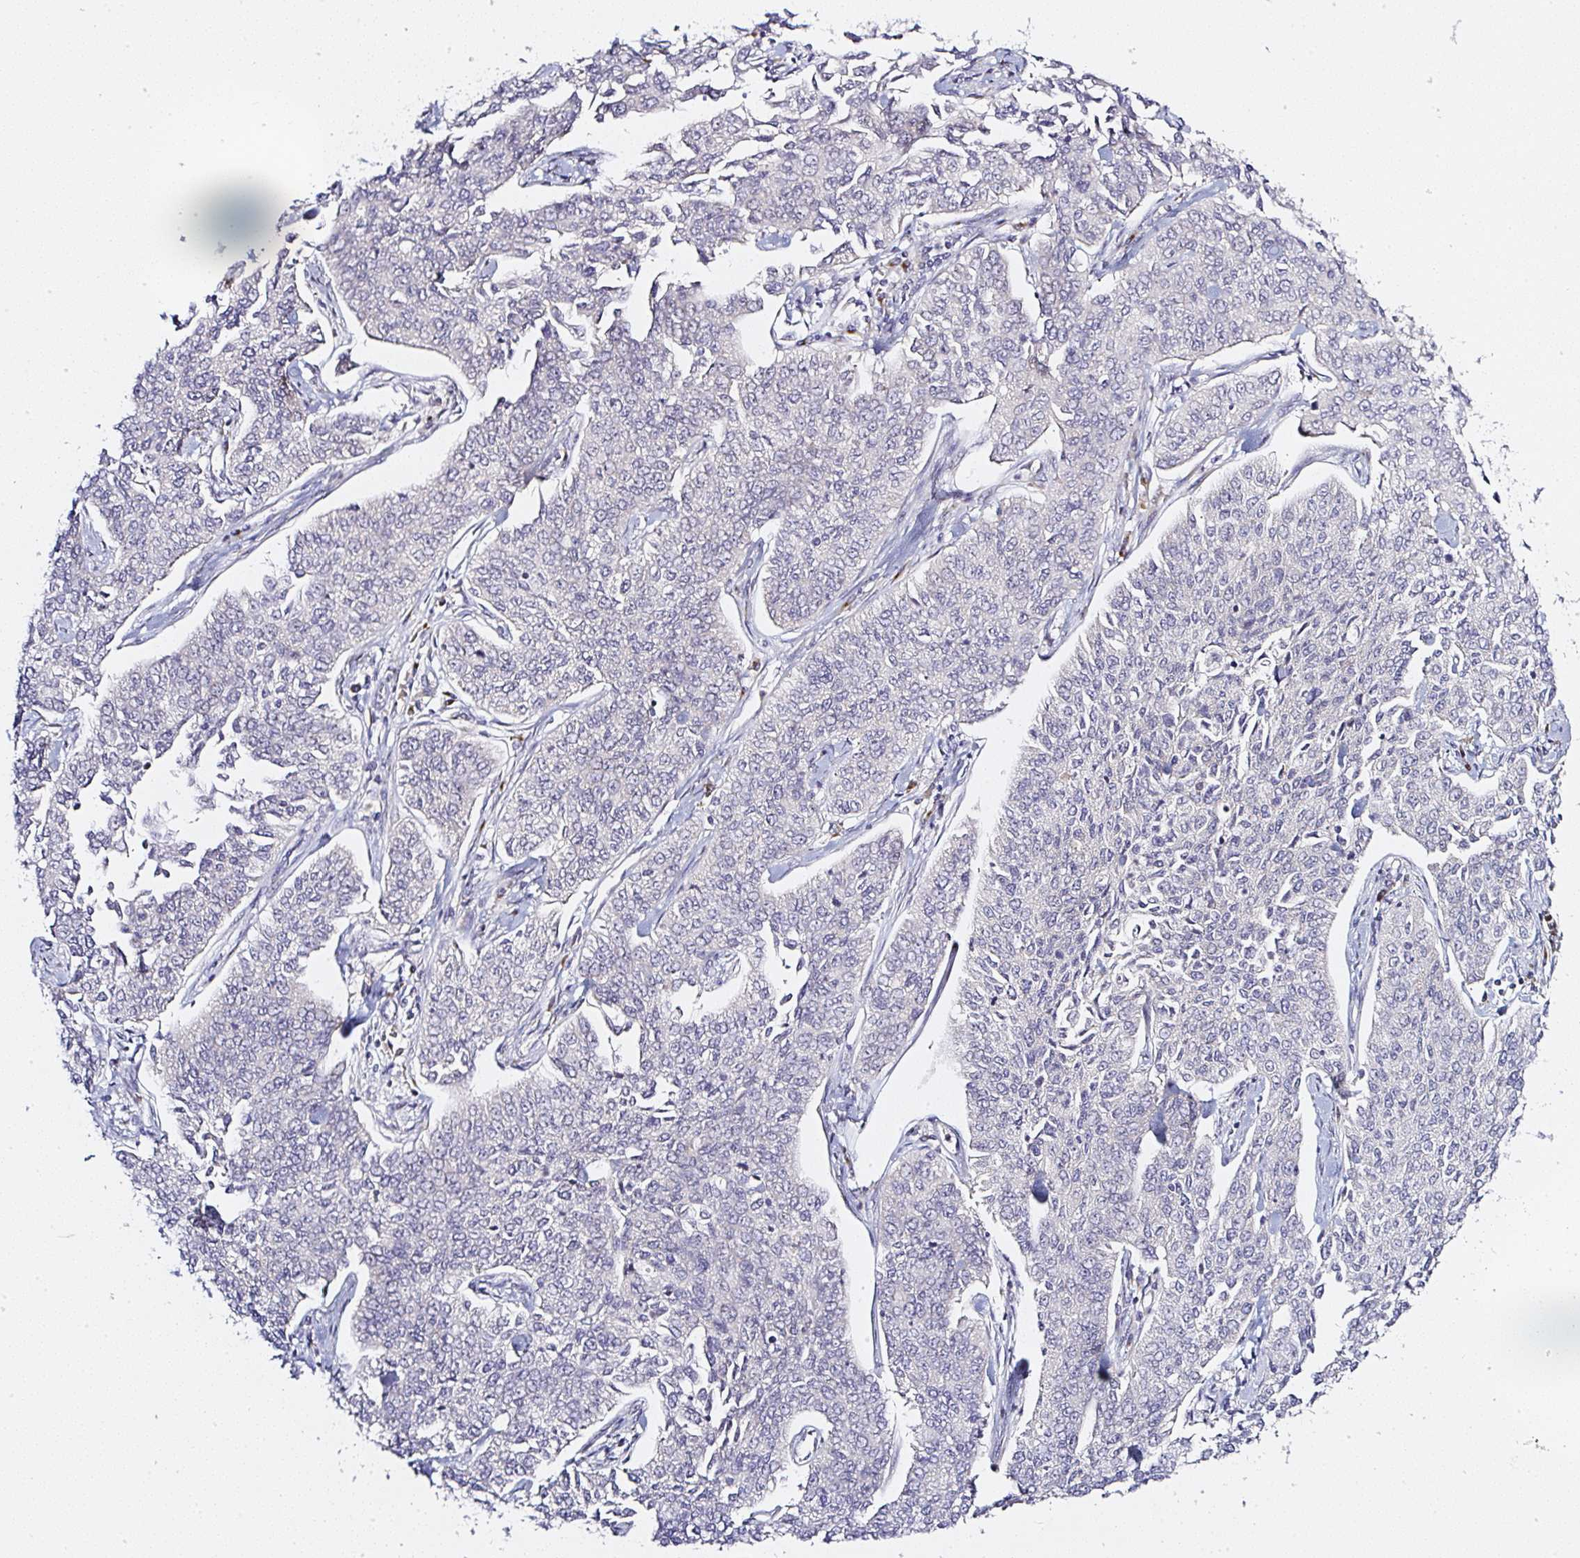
{"staining": {"intensity": "negative", "quantity": "none", "location": "none"}, "tissue": "cervical cancer", "cell_type": "Tumor cells", "image_type": "cancer", "snomed": [{"axis": "morphology", "description": "Squamous cell carcinoma, NOS"}, {"axis": "topography", "description": "Cervix"}], "caption": "DAB immunohistochemical staining of squamous cell carcinoma (cervical) shows no significant staining in tumor cells. (DAB (3,3'-diaminobenzidine) immunohistochemistry visualized using brightfield microscopy, high magnification).", "gene": "MLX", "patient": {"sex": "female", "age": 35}}